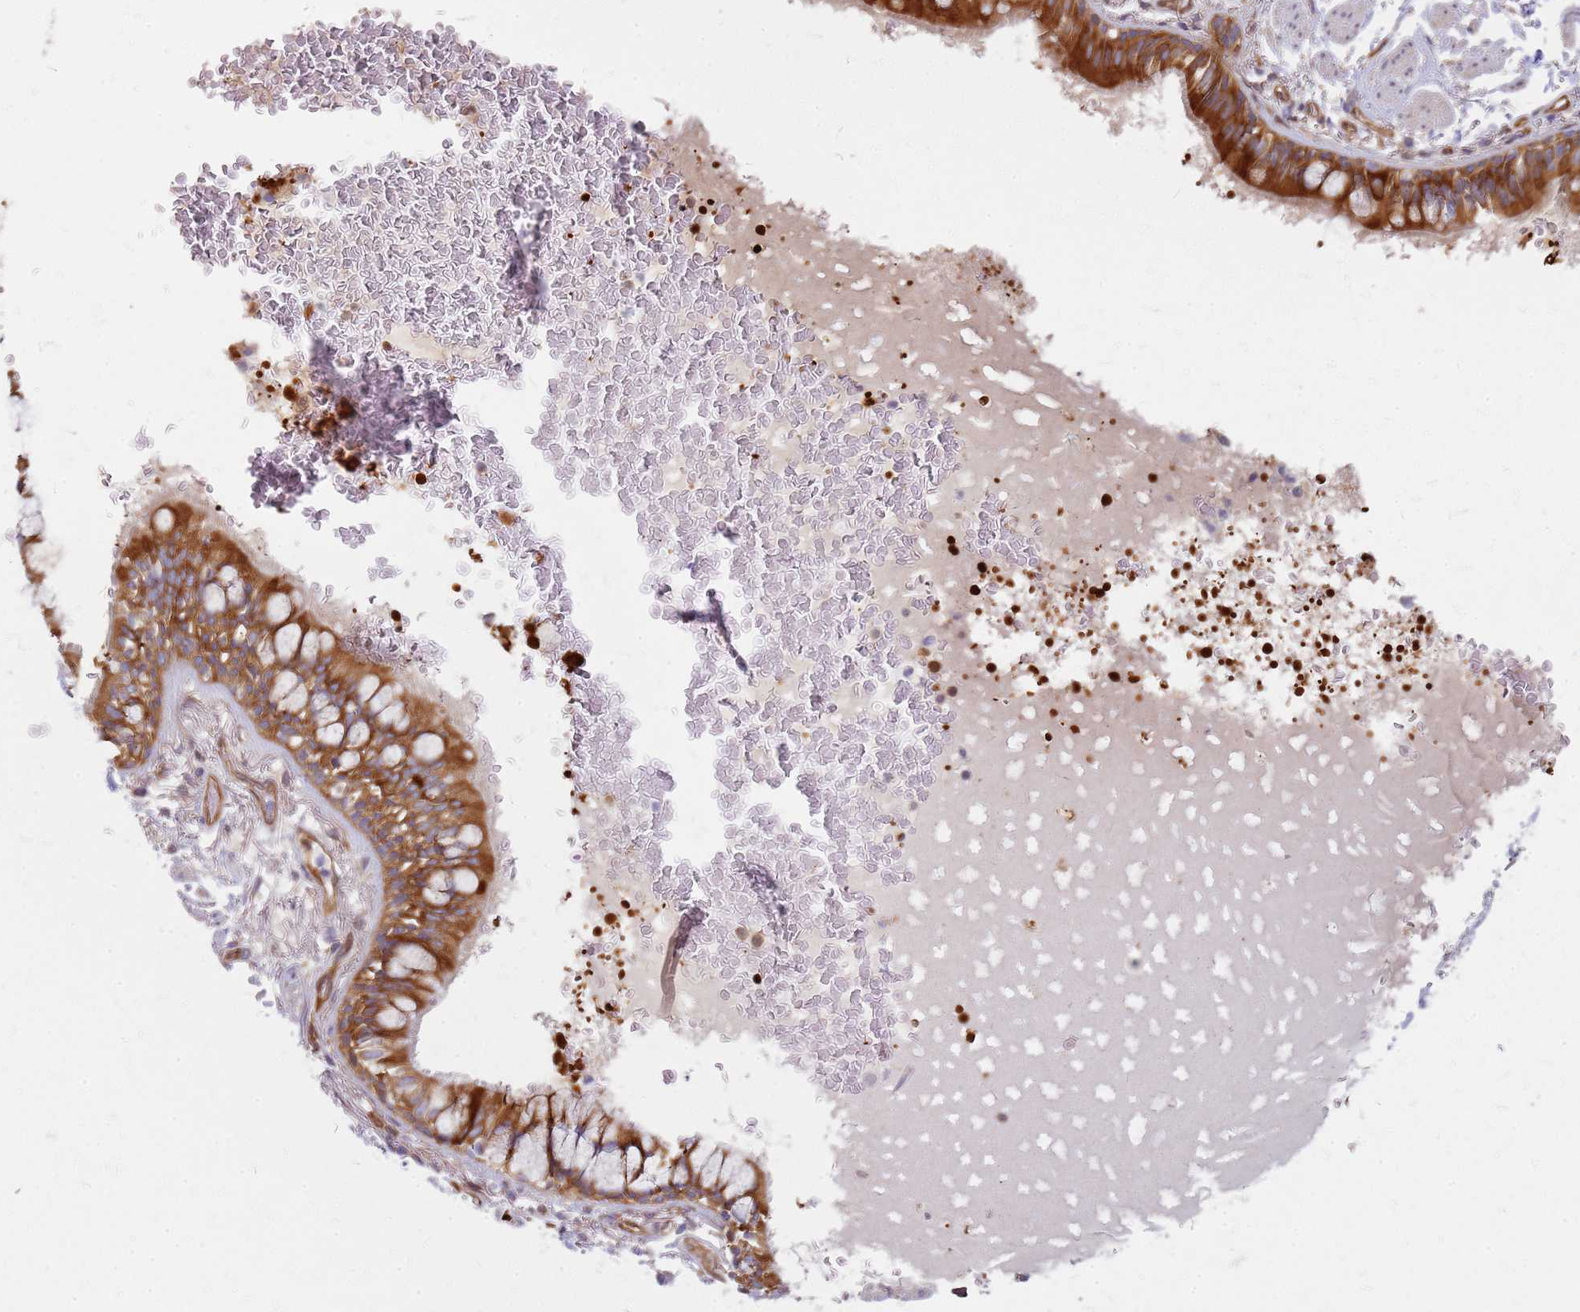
{"staining": {"intensity": "strong", "quantity": ">75%", "location": "cytoplasmic/membranous"}, "tissue": "bronchus", "cell_type": "Respiratory epithelial cells", "image_type": "normal", "snomed": [{"axis": "morphology", "description": "Normal tissue, NOS"}, {"axis": "topography", "description": "Bronchus"}], "caption": "Respiratory epithelial cells exhibit high levels of strong cytoplasmic/membranous positivity in about >75% of cells in unremarkable human bronchus.", "gene": "HDX", "patient": {"sex": "male", "age": 70}}